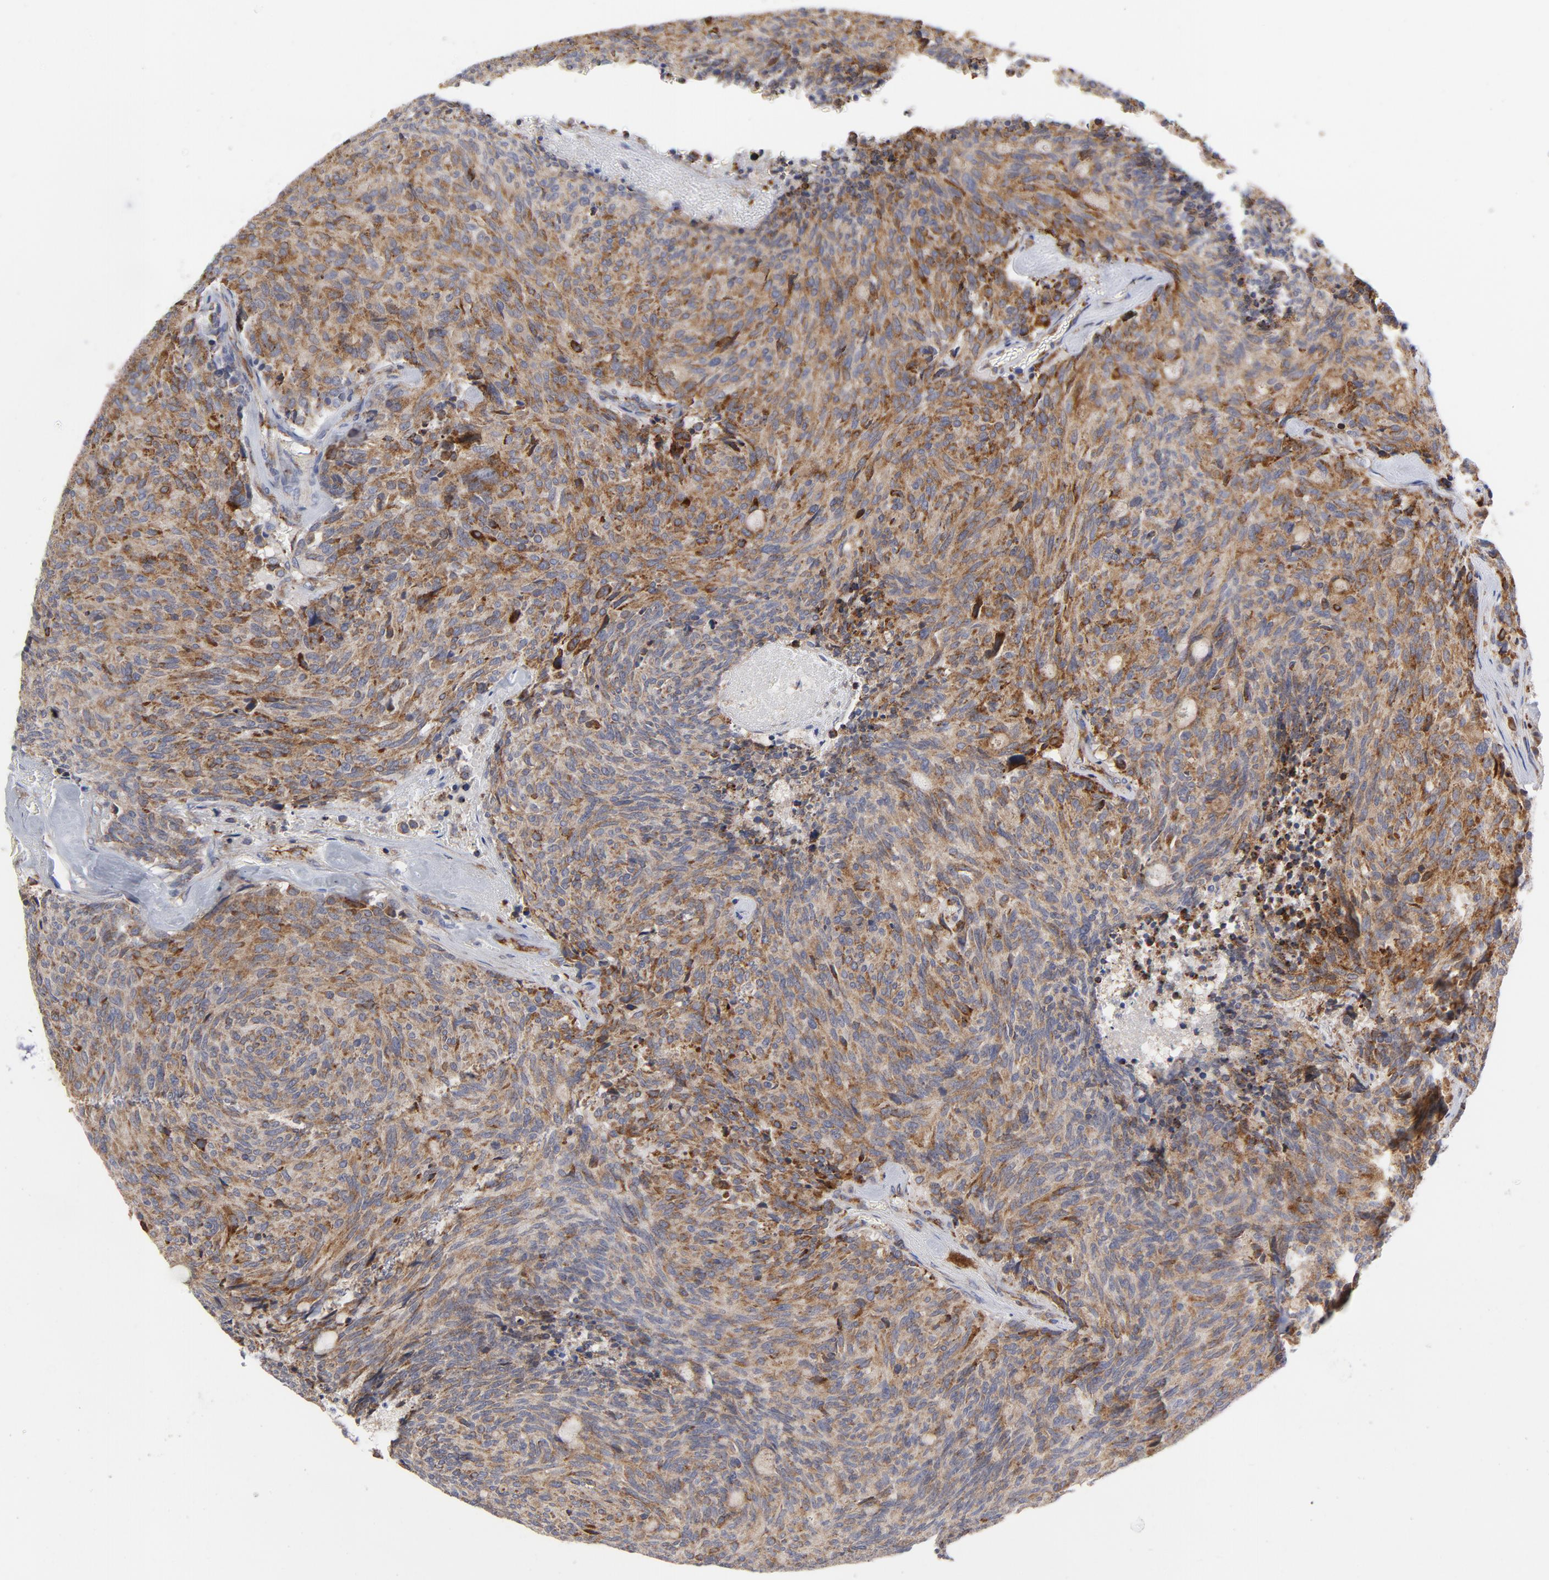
{"staining": {"intensity": "moderate", "quantity": ">75%", "location": "cytoplasmic/membranous"}, "tissue": "carcinoid", "cell_type": "Tumor cells", "image_type": "cancer", "snomed": [{"axis": "morphology", "description": "Carcinoid, malignant, NOS"}, {"axis": "topography", "description": "Pancreas"}], "caption": "IHC of carcinoid (malignant) demonstrates medium levels of moderate cytoplasmic/membranous expression in about >75% of tumor cells. (DAB (3,3'-diaminobenzidine) IHC with brightfield microscopy, high magnification).", "gene": "RAPGEF3", "patient": {"sex": "female", "age": 54}}